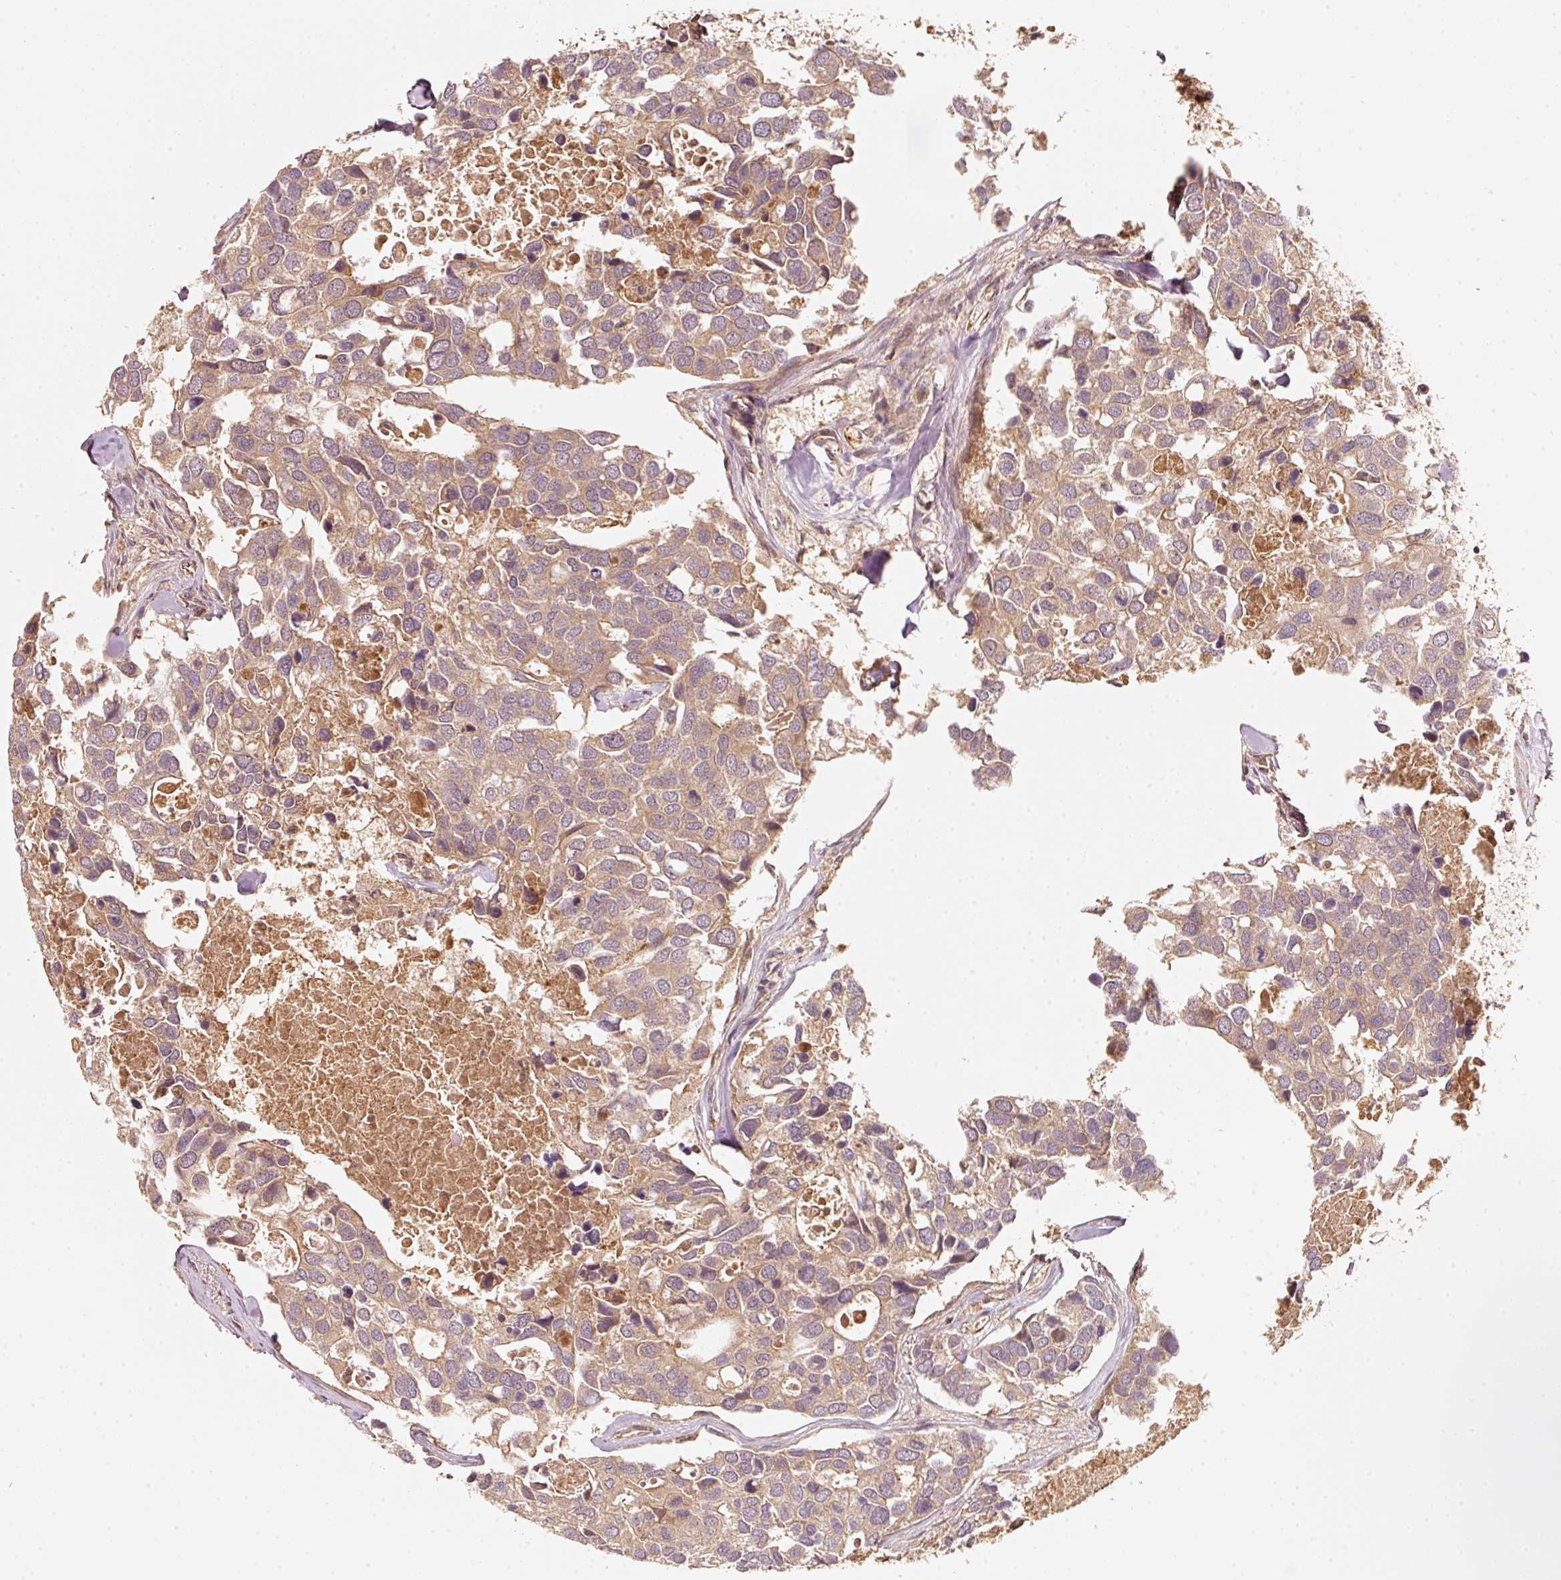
{"staining": {"intensity": "weak", "quantity": "25%-75%", "location": "cytoplasmic/membranous"}, "tissue": "breast cancer", "cell_type": "Tumor cells", "image_type": "cancer", "snomed": [{"axis": "morphology", "description": "Duct carcinoma"}, {"axis": "topography", "description": "Breast"}], "caption": "Infiltrating ductal carcinoma (breast) stained for a protein reveals weak cytoplasmic/membranous positivity in tumor cells.", "gene": "RRAS2", "patient": {"sex": "female", "age": 83}}